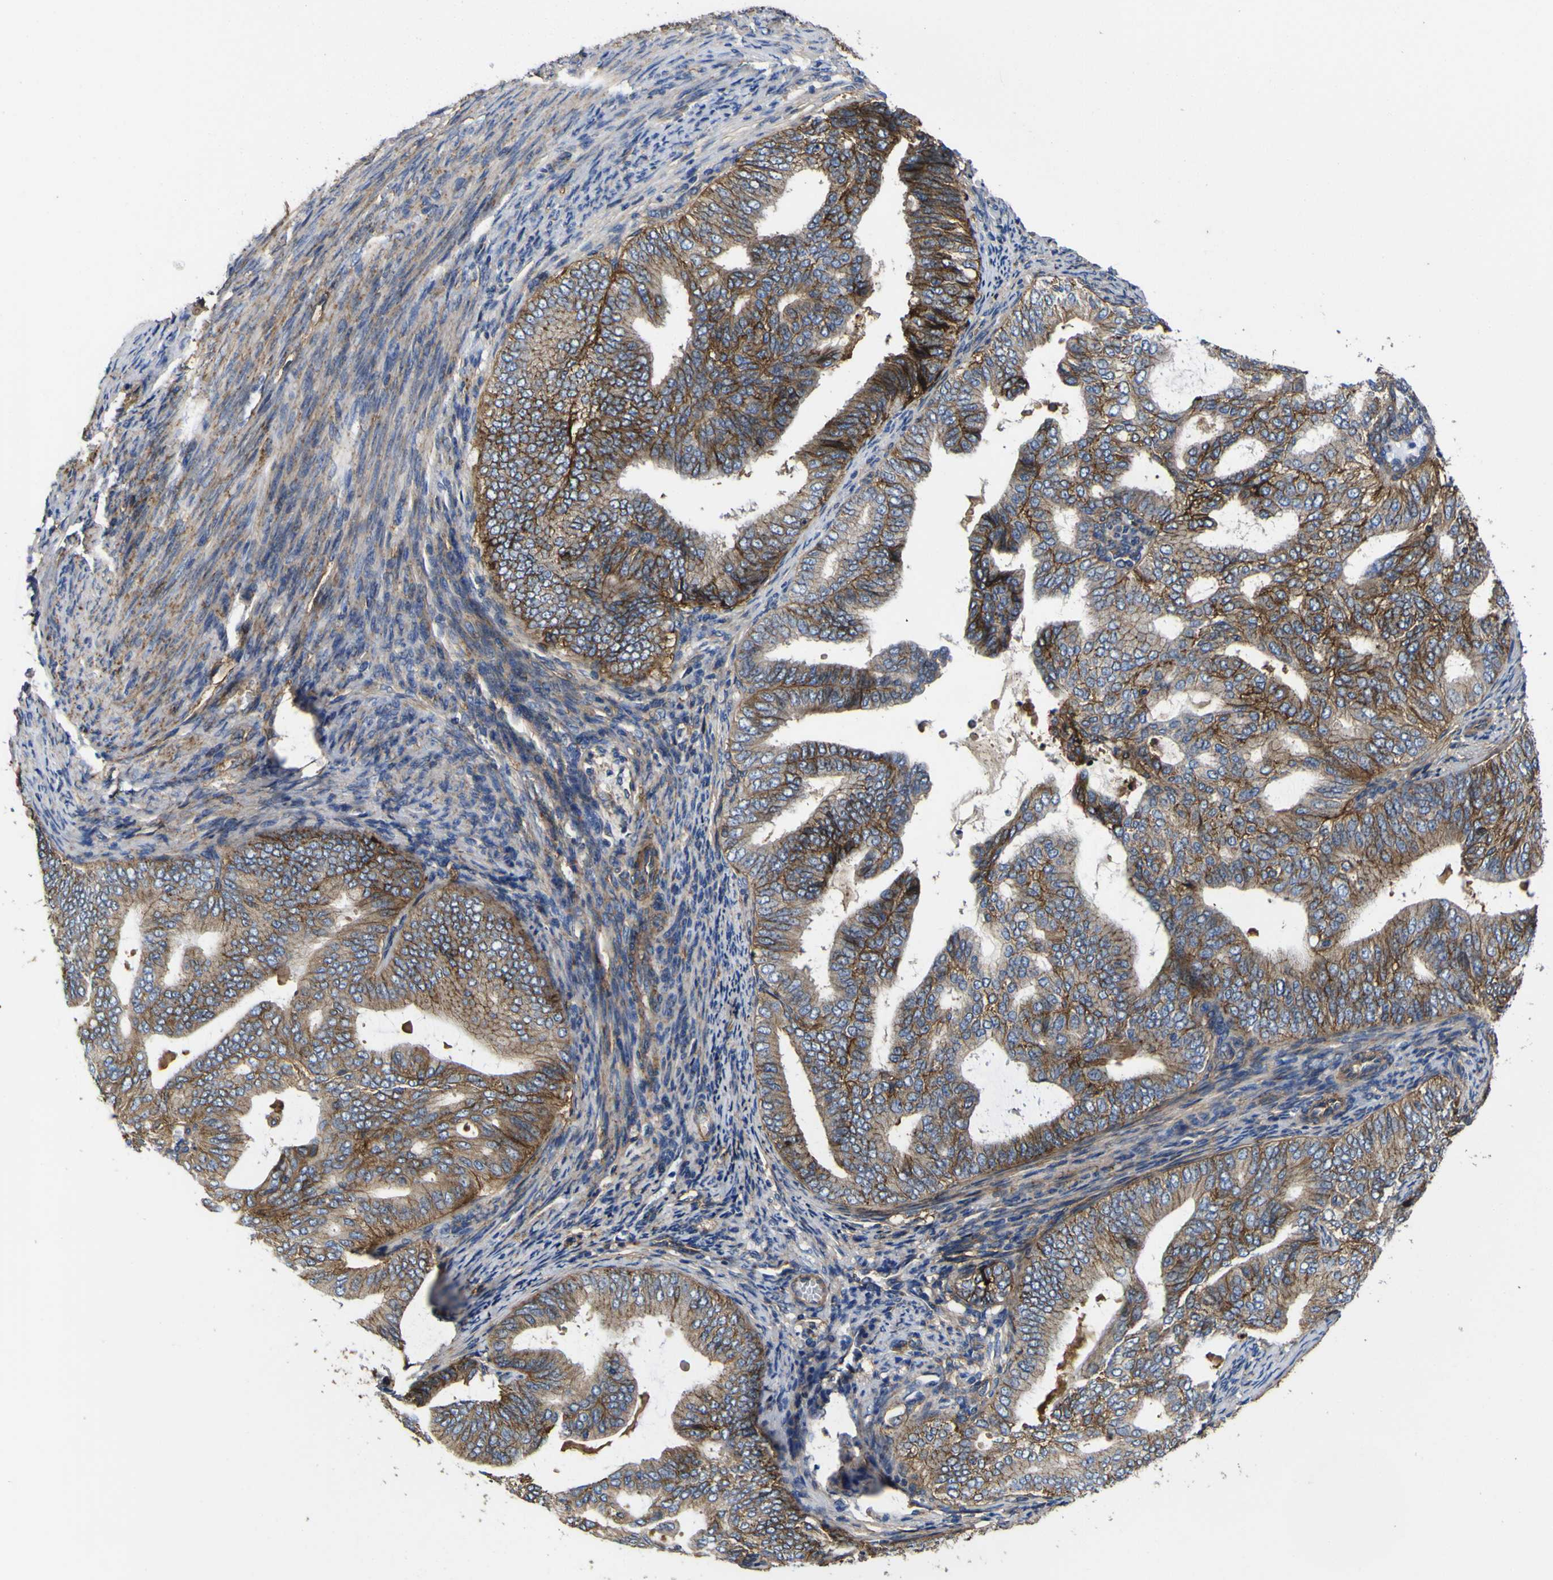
{"staining": {"intensity": "moderate", "quantity": "25%-75%", "location": "cytoplasmic/membranous"}, "tissue": "endometrial cancer", "cell_type": "Tumor cells", "image_type": "cancer", "snomed": [{"axis": "morphology", "description": "Adenocarcinoma, NOS"}, {"axis": "topography", "description": "Endometrium"}], "caption": "Human adenocarcinoma (endometrial) stained for a protein (brown) exhibits moderate cytoplasmic/membranous positive expression in about 25%-75% of tumor cells.", "gene": "CD151", "patient": {"sex": "female", "age": 58}}